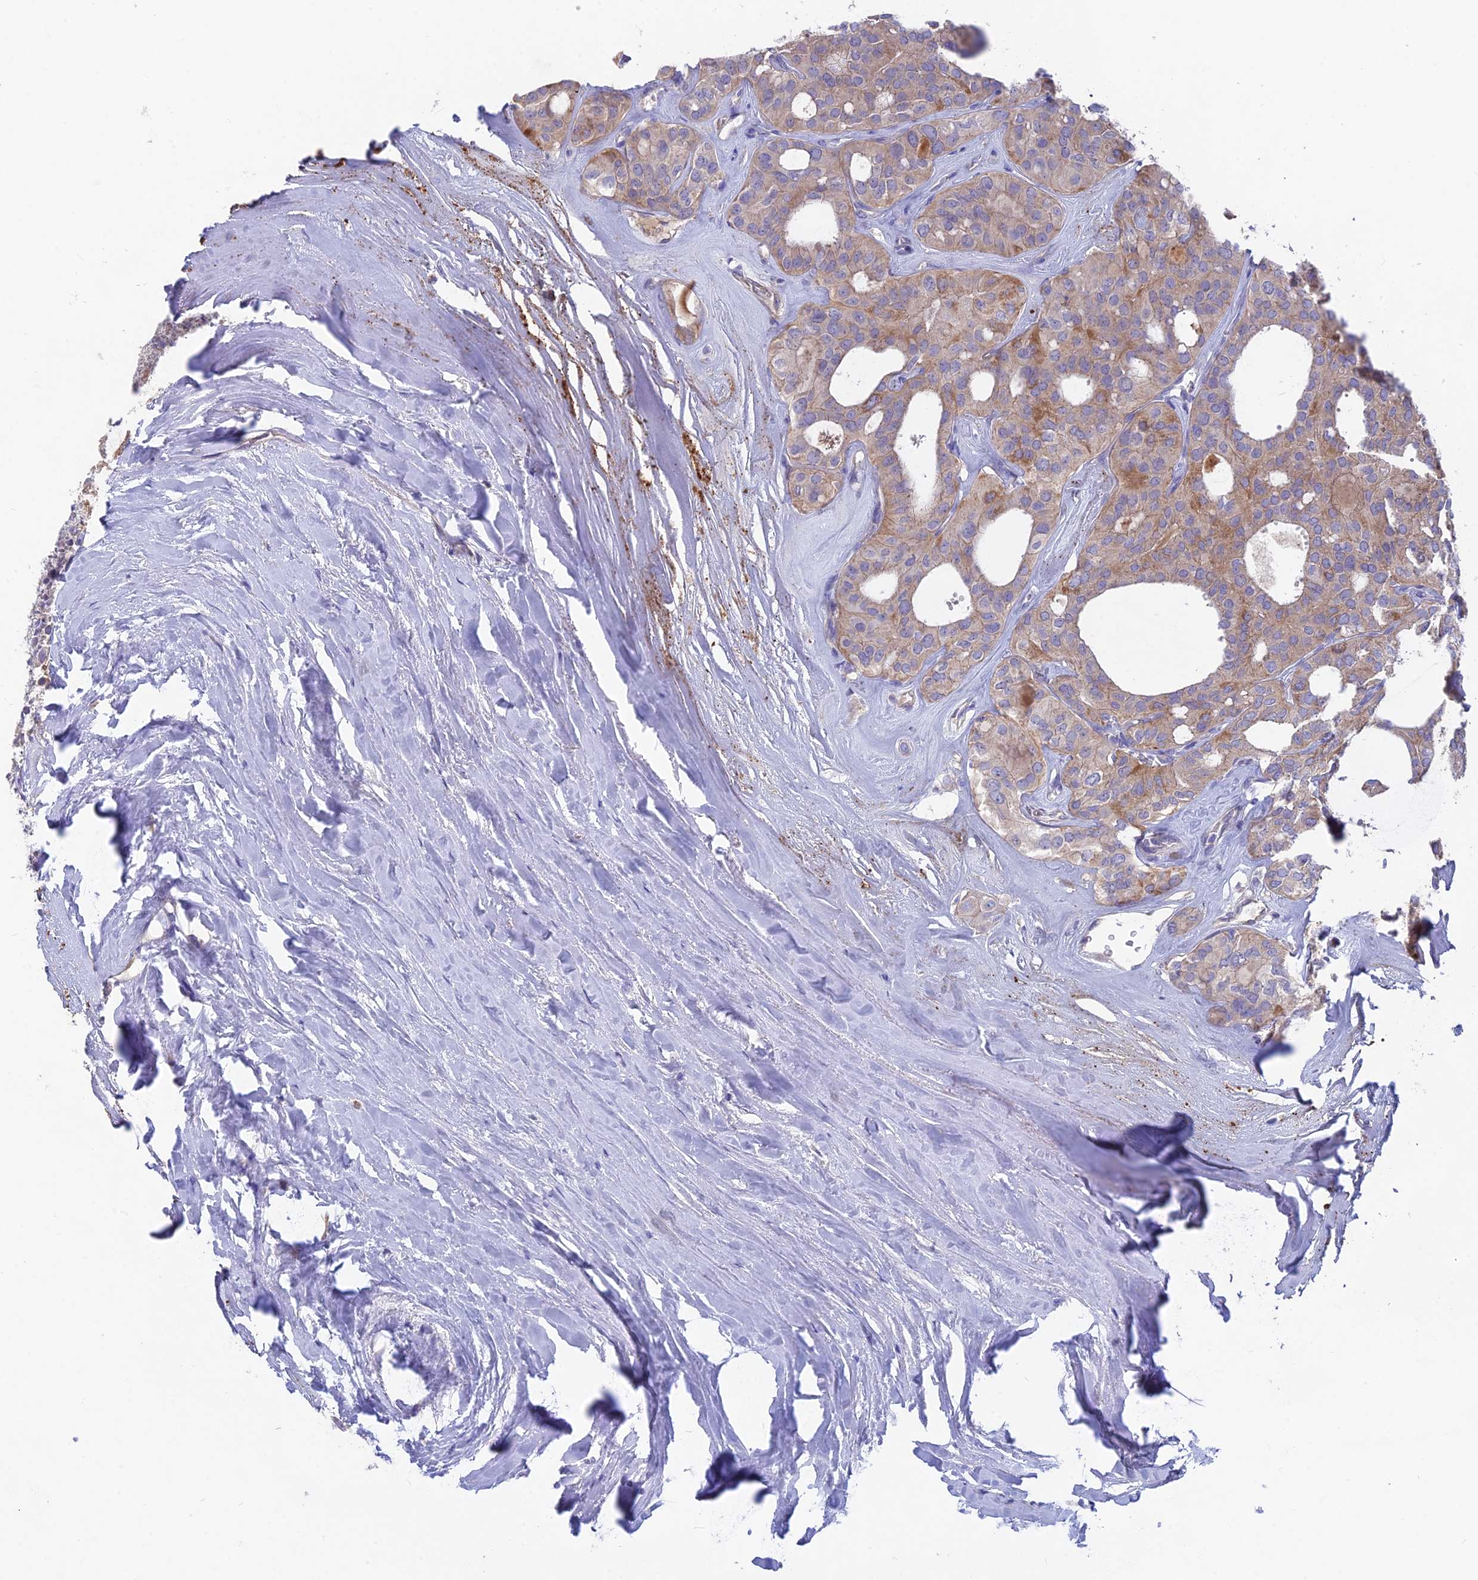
{"staining": {"intensity": "weak", "quantity": "25%-75%", "location": "cytoplasmic/membranous"}, "tissue": "thyroid cancer", "cell_type": "Tumor cells", "image_type": "cancer", "snomed": [{"axis": "morphology", "description": "Follicular adenoma carcinoma, NOS"}, {"axis": "topography", "description": "Thyroid gland"}], "caption": "Brown immunohistochemical staining in thyroid cancer shows weak cytoplasmic/membranous positivity in about 25%-75% of tumor cells. The staining is performed using DAB (3,3'-diaminobenzidine) brown chromogen to label protein expression. The nuclei are counter-stained blue using hematoxylin.", "gene": "PZP", "patient": {"sex": "male", "age": 75}}